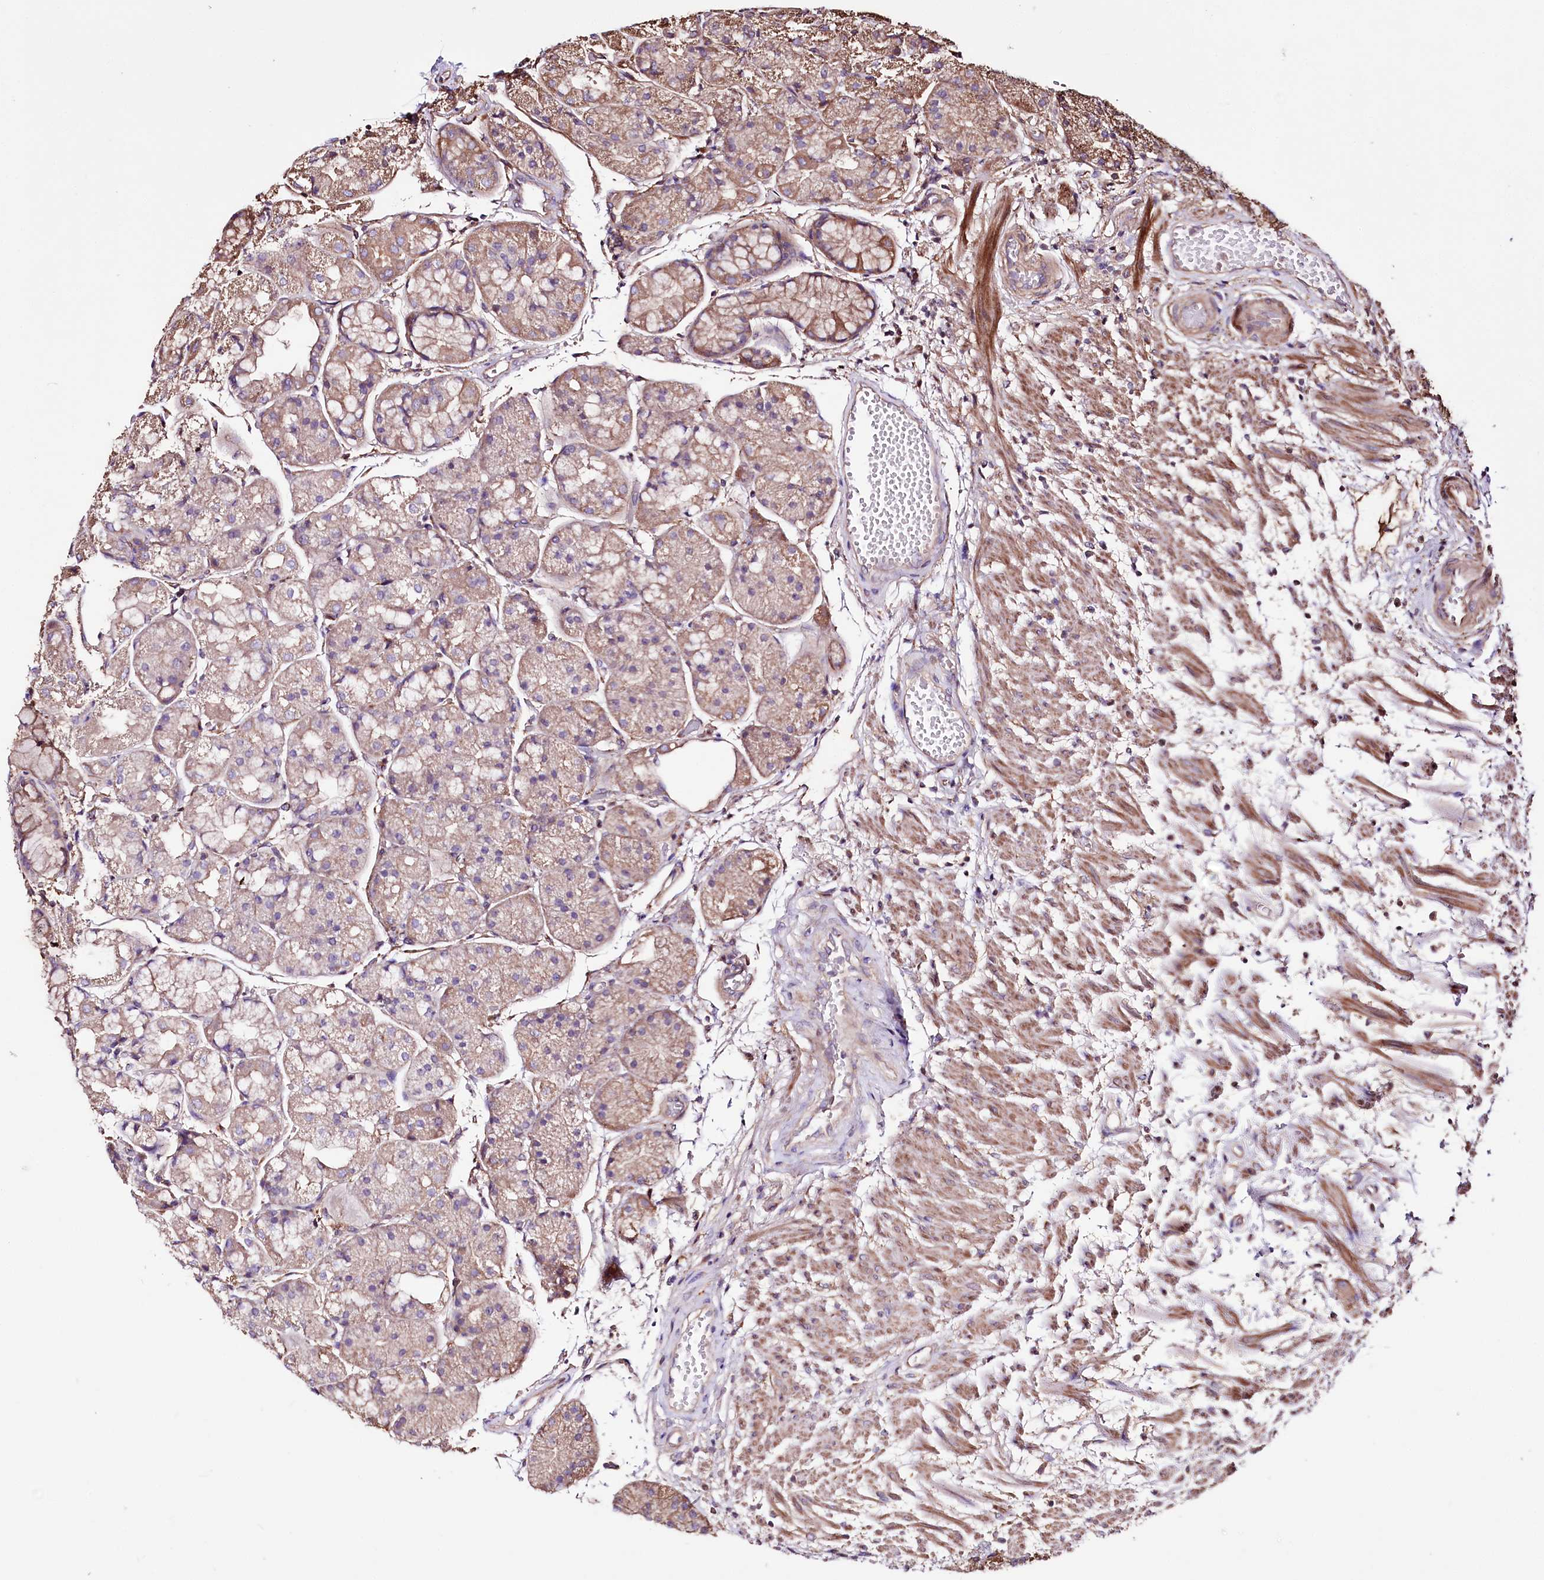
{"staining": {"intensity": "moderate", "quantity": "25%-75%", "location": "cytoplasmic/membranous"}, "tissue": "stomach", "cell_type": "Glandular cells", "image_type": "normal", "snomed": [{"axis": "morphology", "description": "Normal tissue, NOS"}, {"axis": "topography", "description": "Stomach, upper"}], "caption": "Immunohistochemical staining of normal human stomach reveals 25%-75% levels of moderate cytoplasmic/membranous protein expression in about 25%-75% of glandular cells.", "gene": "WWC1", "patient": {"sex": "male", "age": 72}}